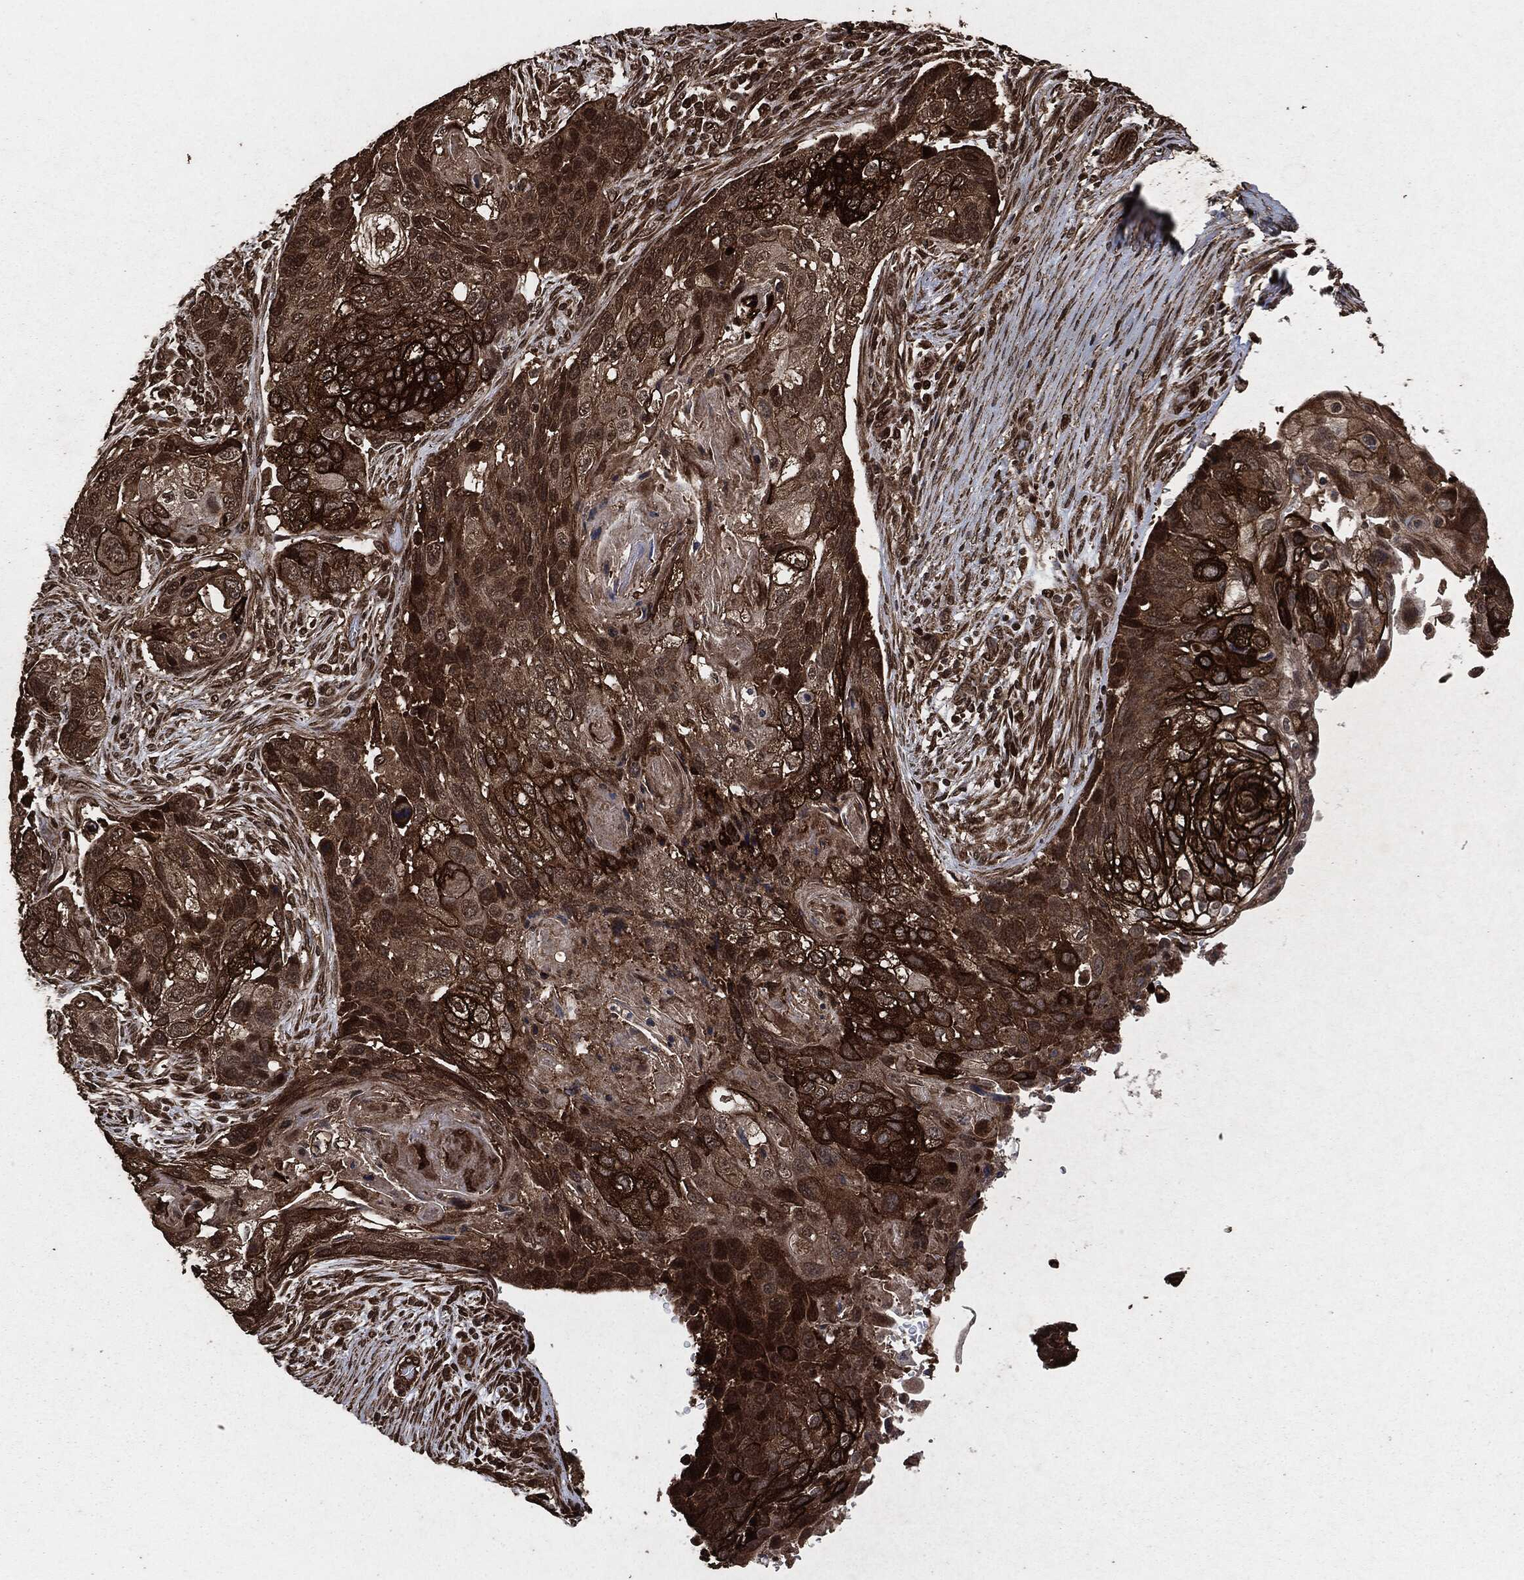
{"staining": {"intensity": "strong", "quantity": "25%-75%", "location": "cytoplasmic/membranous"}, "tissue": "lung cancer", "cell_type": "Tumor cells", "image_type": "cancer", "snomed": [{"axis": "morphology", "description": "Normal tissue, NOS"}, {"axis": "morphology", "description": "Squamous cell carcinoma, NOS"}, {"axis": "topography", "description": "Bronchus"}, {"axis": "topography", "description": "Lung"}], "caption": "Strong cytoplasmic/membranous staining is appreciated in approximately 25%-75% of tumor cells in squamous cell carcinoma (lung).", "gene": "EGFR", "patient": {"sex": "male", "age": 69}}